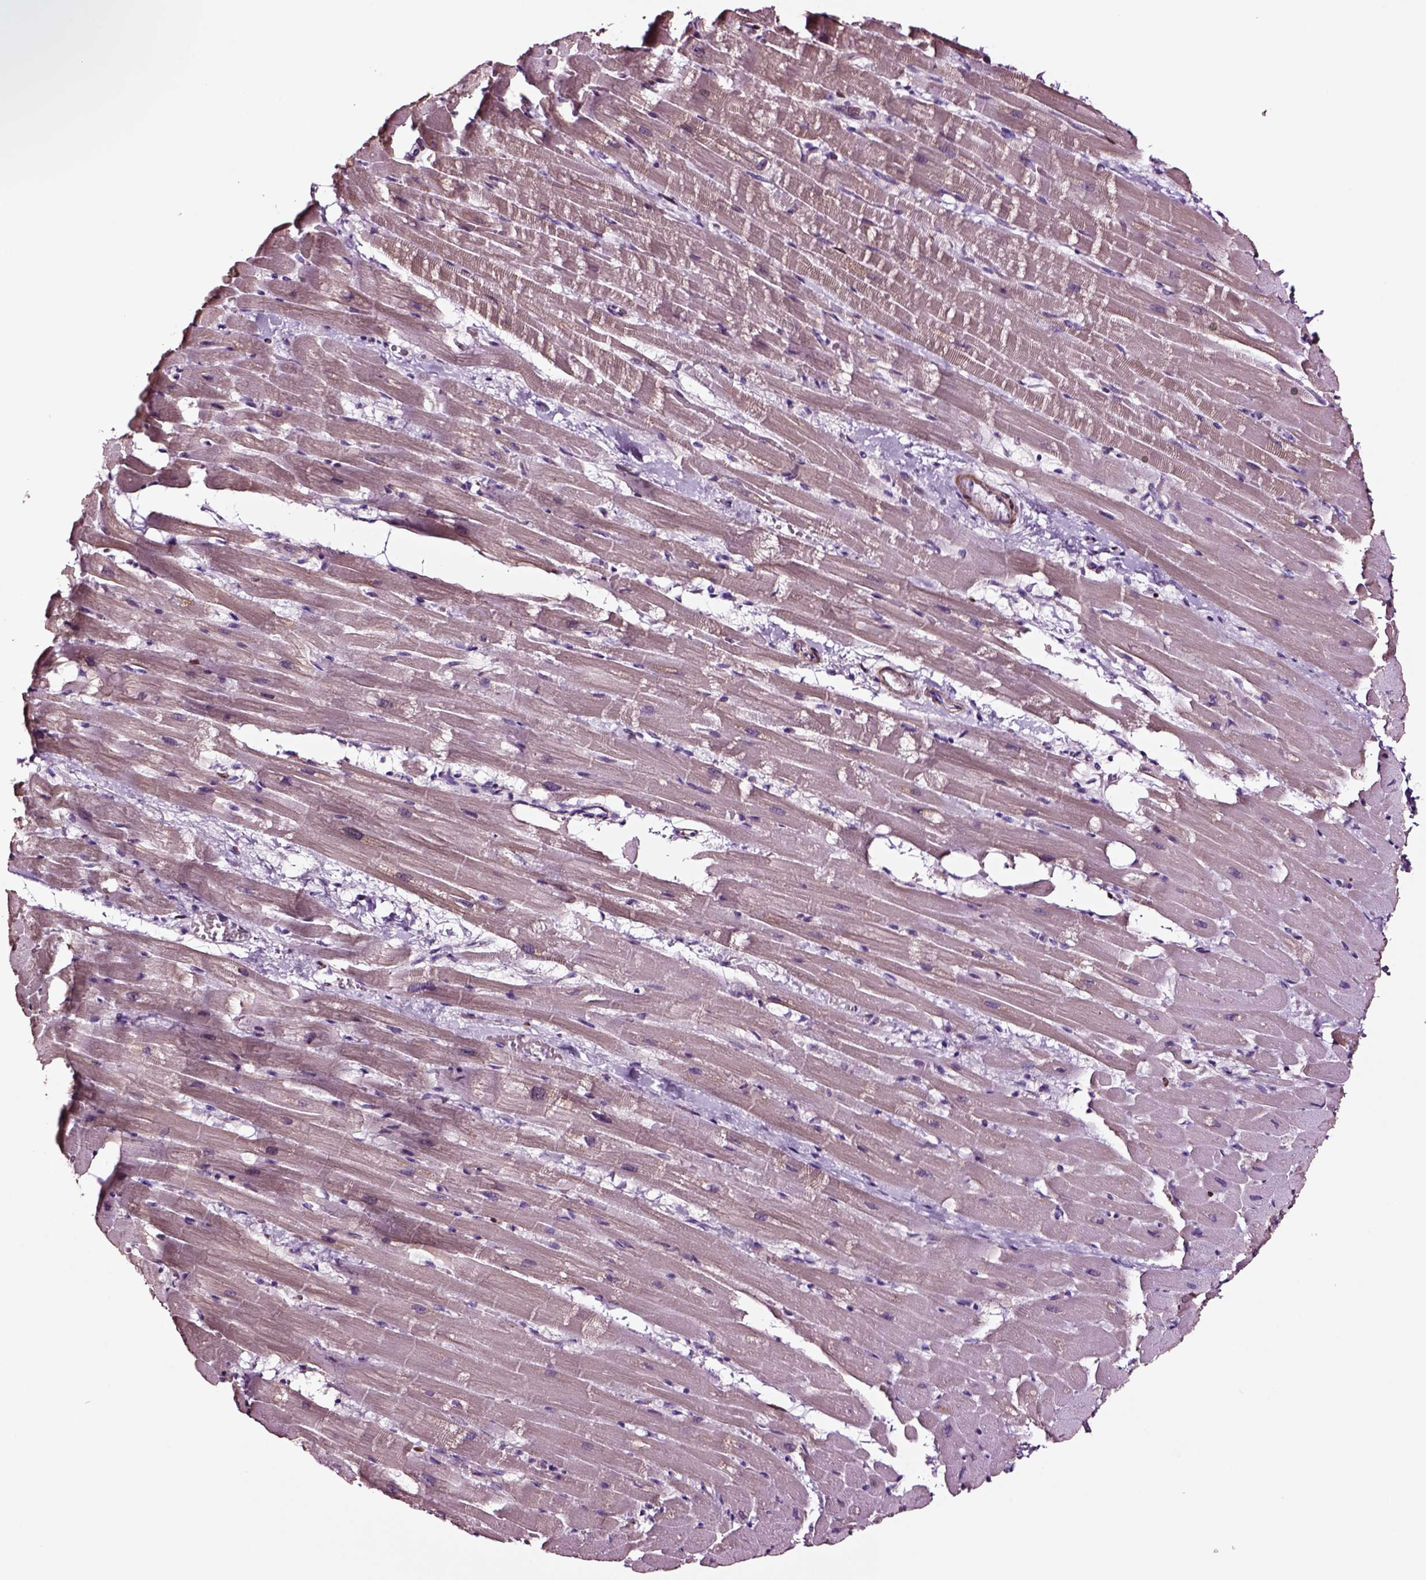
{"staining": {"intensity": "weak", "quantity": "25%-75%", "location": "cytoplasmic/membranous"}, "tissue": "heart muscle", "cell_type": "Cardiomyocytes", "image_type": "normal", "snomed": [{"axis": "morphology", "description": "Normal tissue, NOS"}, {"axis": "topography", "description": "Heart"}], "caption": "An IHC image of unremarkable tissue is shown. Protein staining in brown labels weak cytoplasmic/membranous positivity in heart muscle within cardiomyocytes. The staining is performed using DAB (3,3'-diaminobenzidine) brown chromogen to label protein expression. The nuclei are counter-stained blue using hematoxylin.", "gene": "SOX10", "patient": {"sex": "male", "age": 37}}